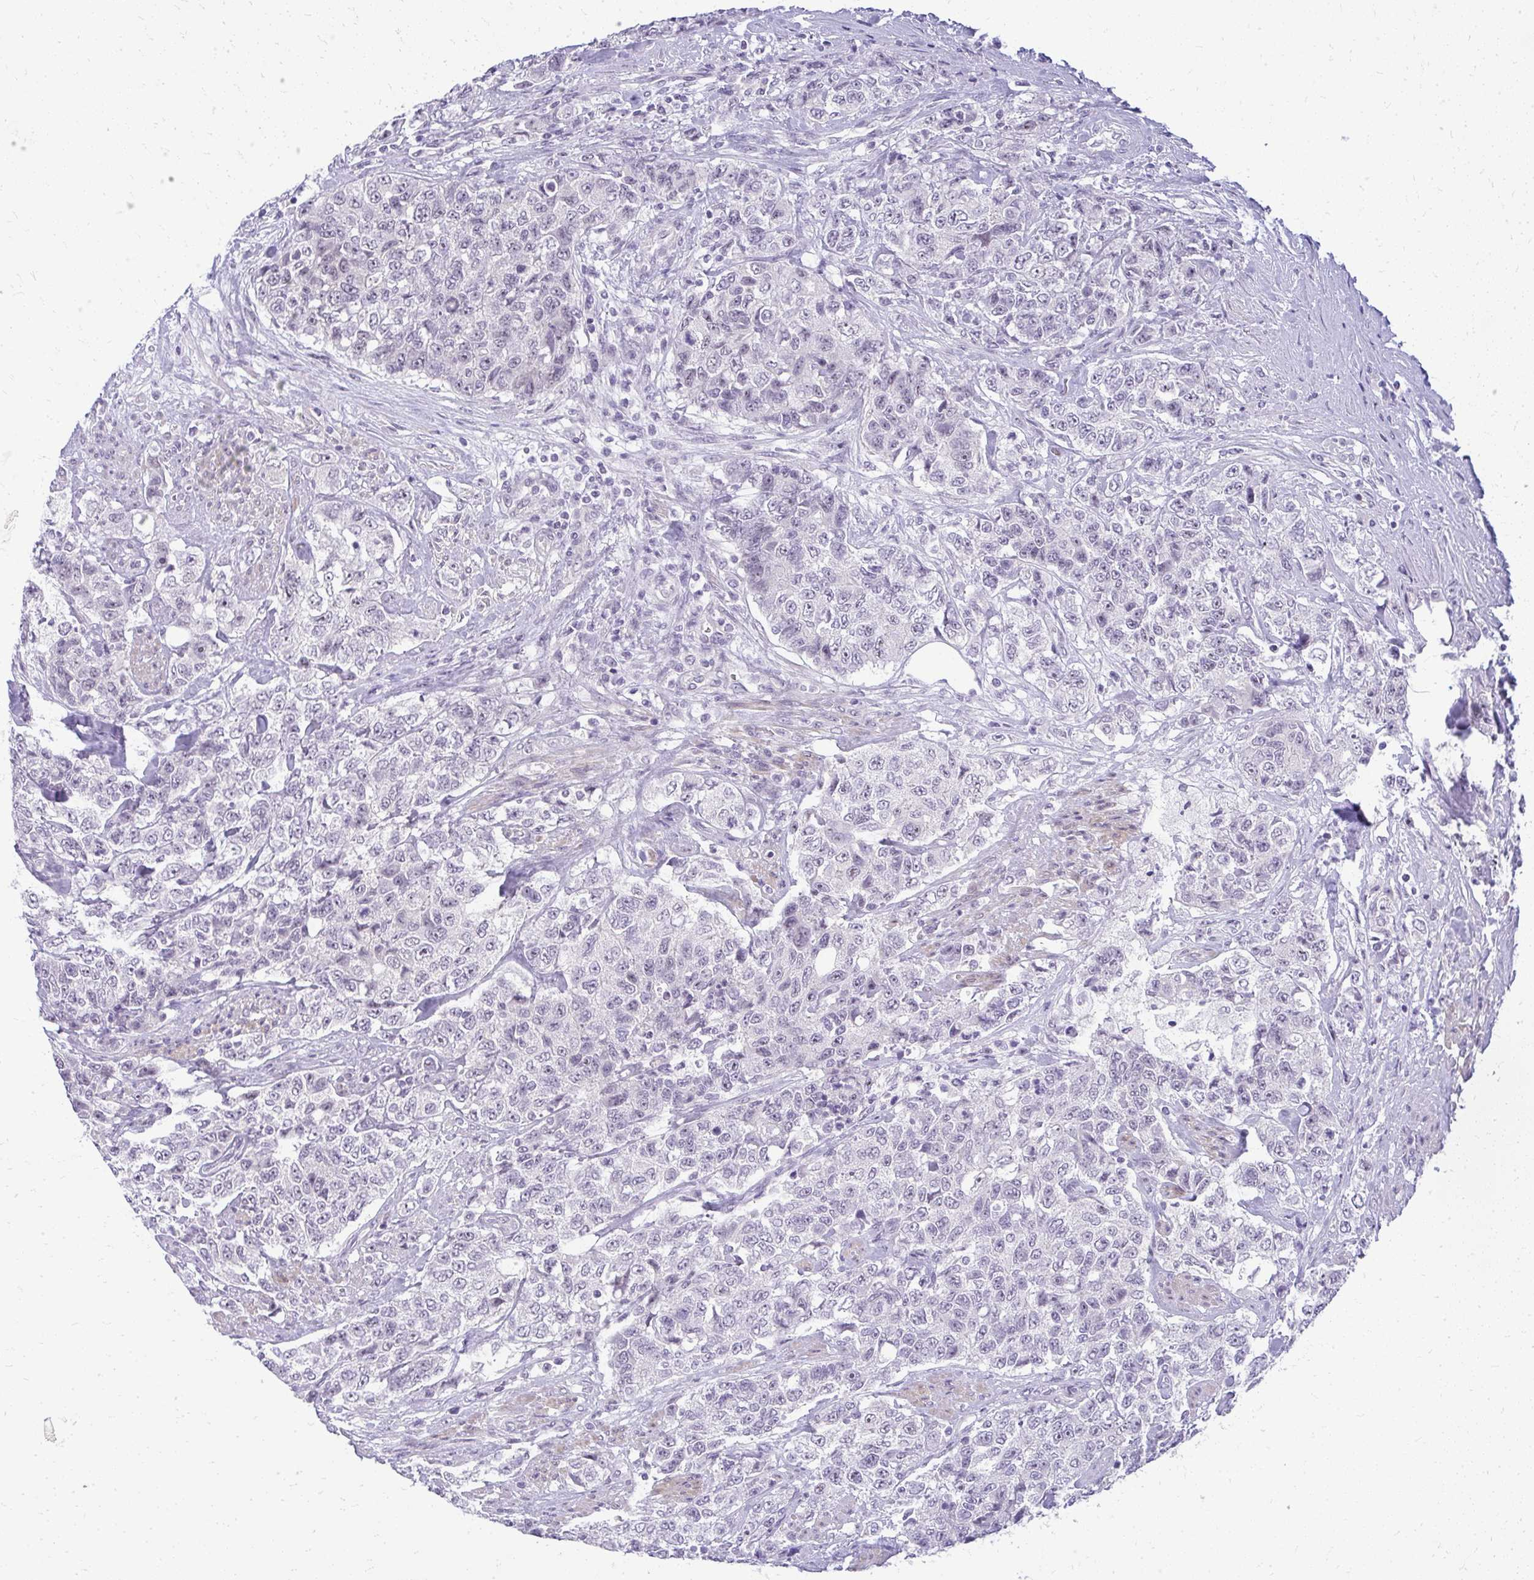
{"staining": {"intensity": "negative", "quantity": "none", "location": "none"}, "tissue": "urothelial cancer", "cell_type": "Tumor cells", "image_type": "cancer", "snomed": [{"axis": "morphology", "description": "Urothelial carcinoma, High grade"}, {"axis": "topography", "description": "Urinary bladder"}], "caption": "Urothelial cancer stained for a protein using immunohistochemistry (IHC) demonstrates no positivity tumor cells.", "gene": "TEX33", "patient": {"sex": "female", "age": 78}}